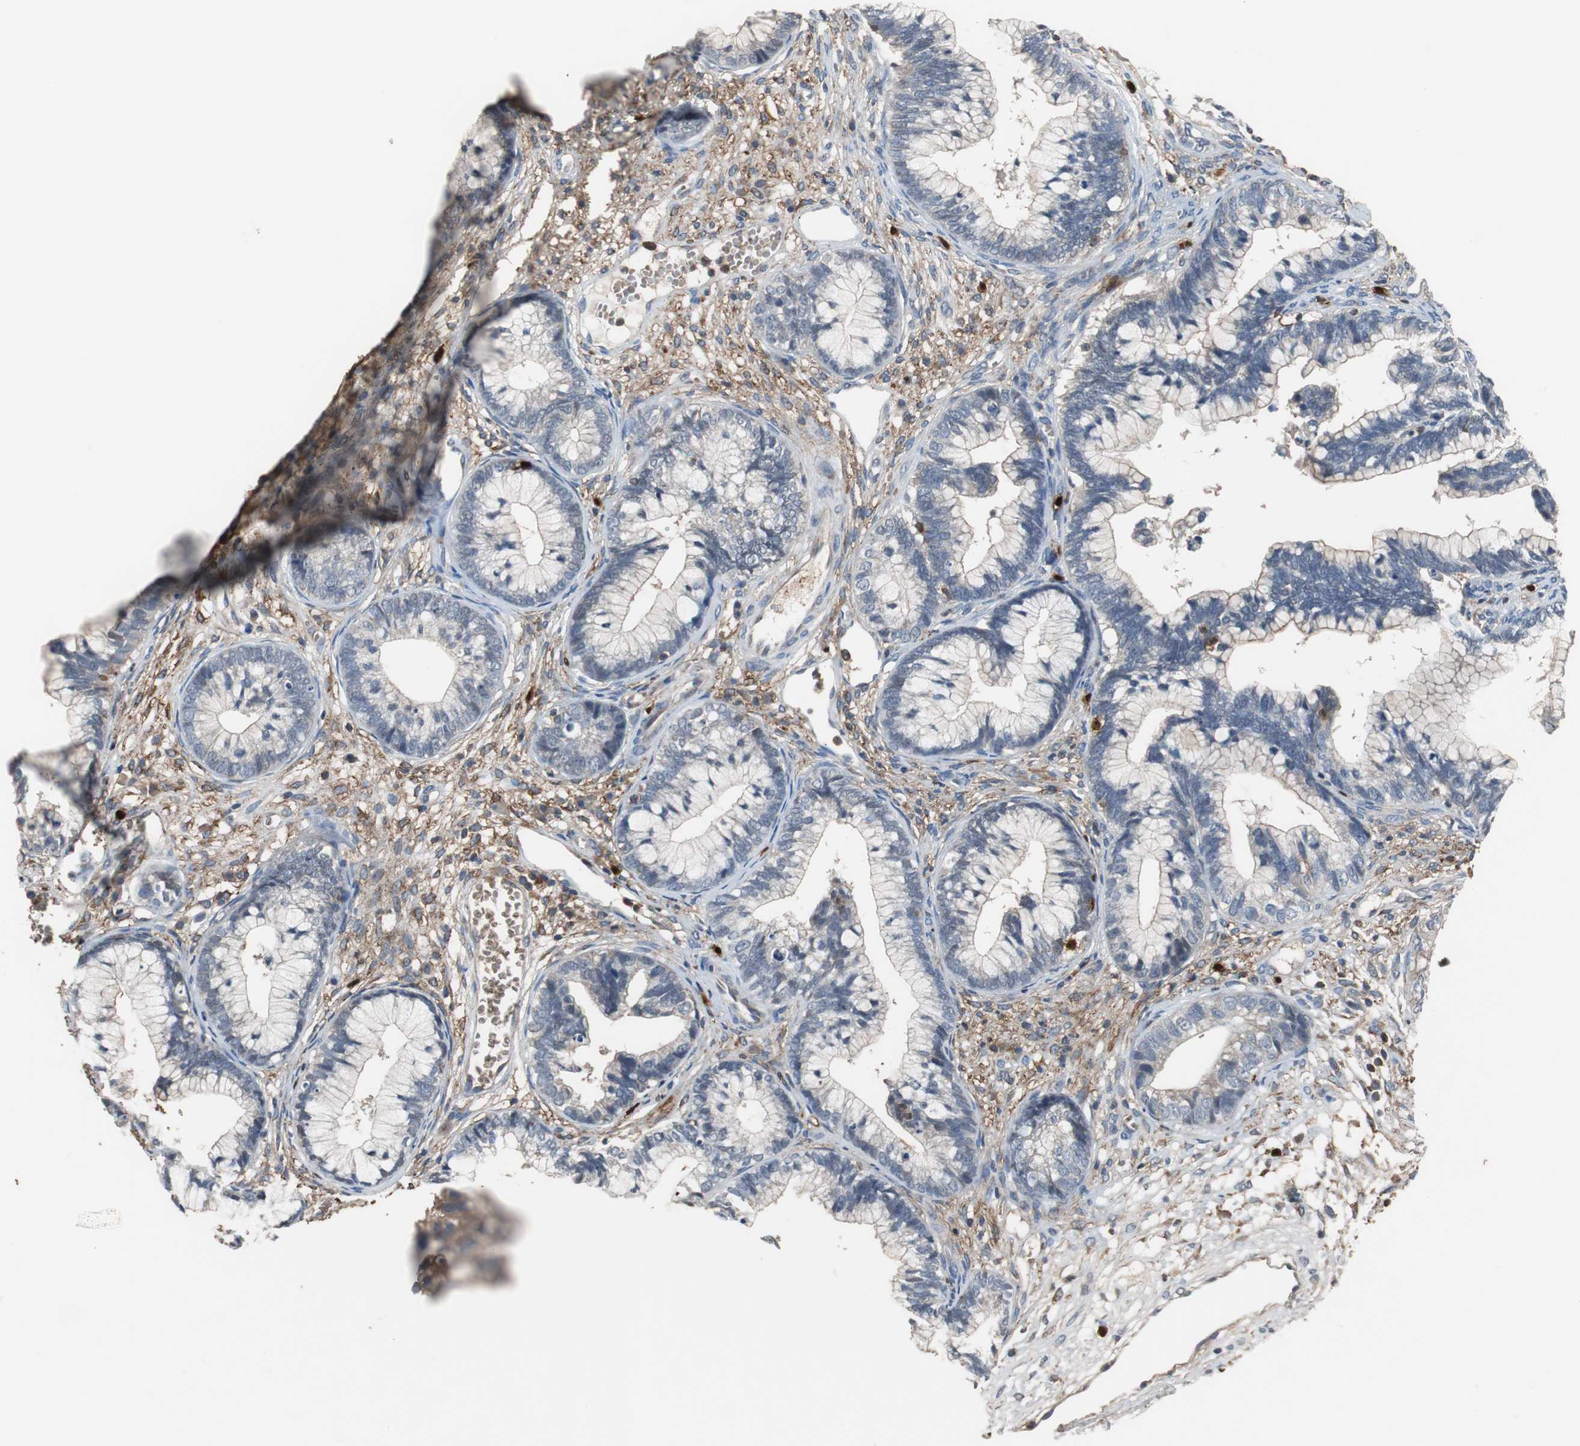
{"staining": {"intensity": "weak", "quantity": ">75%", "location": "cytoplasmic/membranous"}, "tissue": "cervical cancer", "cell_type": "Tumor cells", "image_type": "cancer", "snomed": [{"axis": "morphology", "description": "Adenocarcinoma, NOS"}, {"axis": "topography", "description": "Cervix"}], "caption": "An immunohistochemistry (IHC) photomicrograph of neoplastic tissue is shown. Protein staining in brown labels weak cytoplasmic/membranous positivity in cervical adenocarcinoma within tumor cells. (Brightfield microscopy of DAB IHC at high magnification).", "gene": "CALB2", "patient": {"sex": "female", "age": 44}}